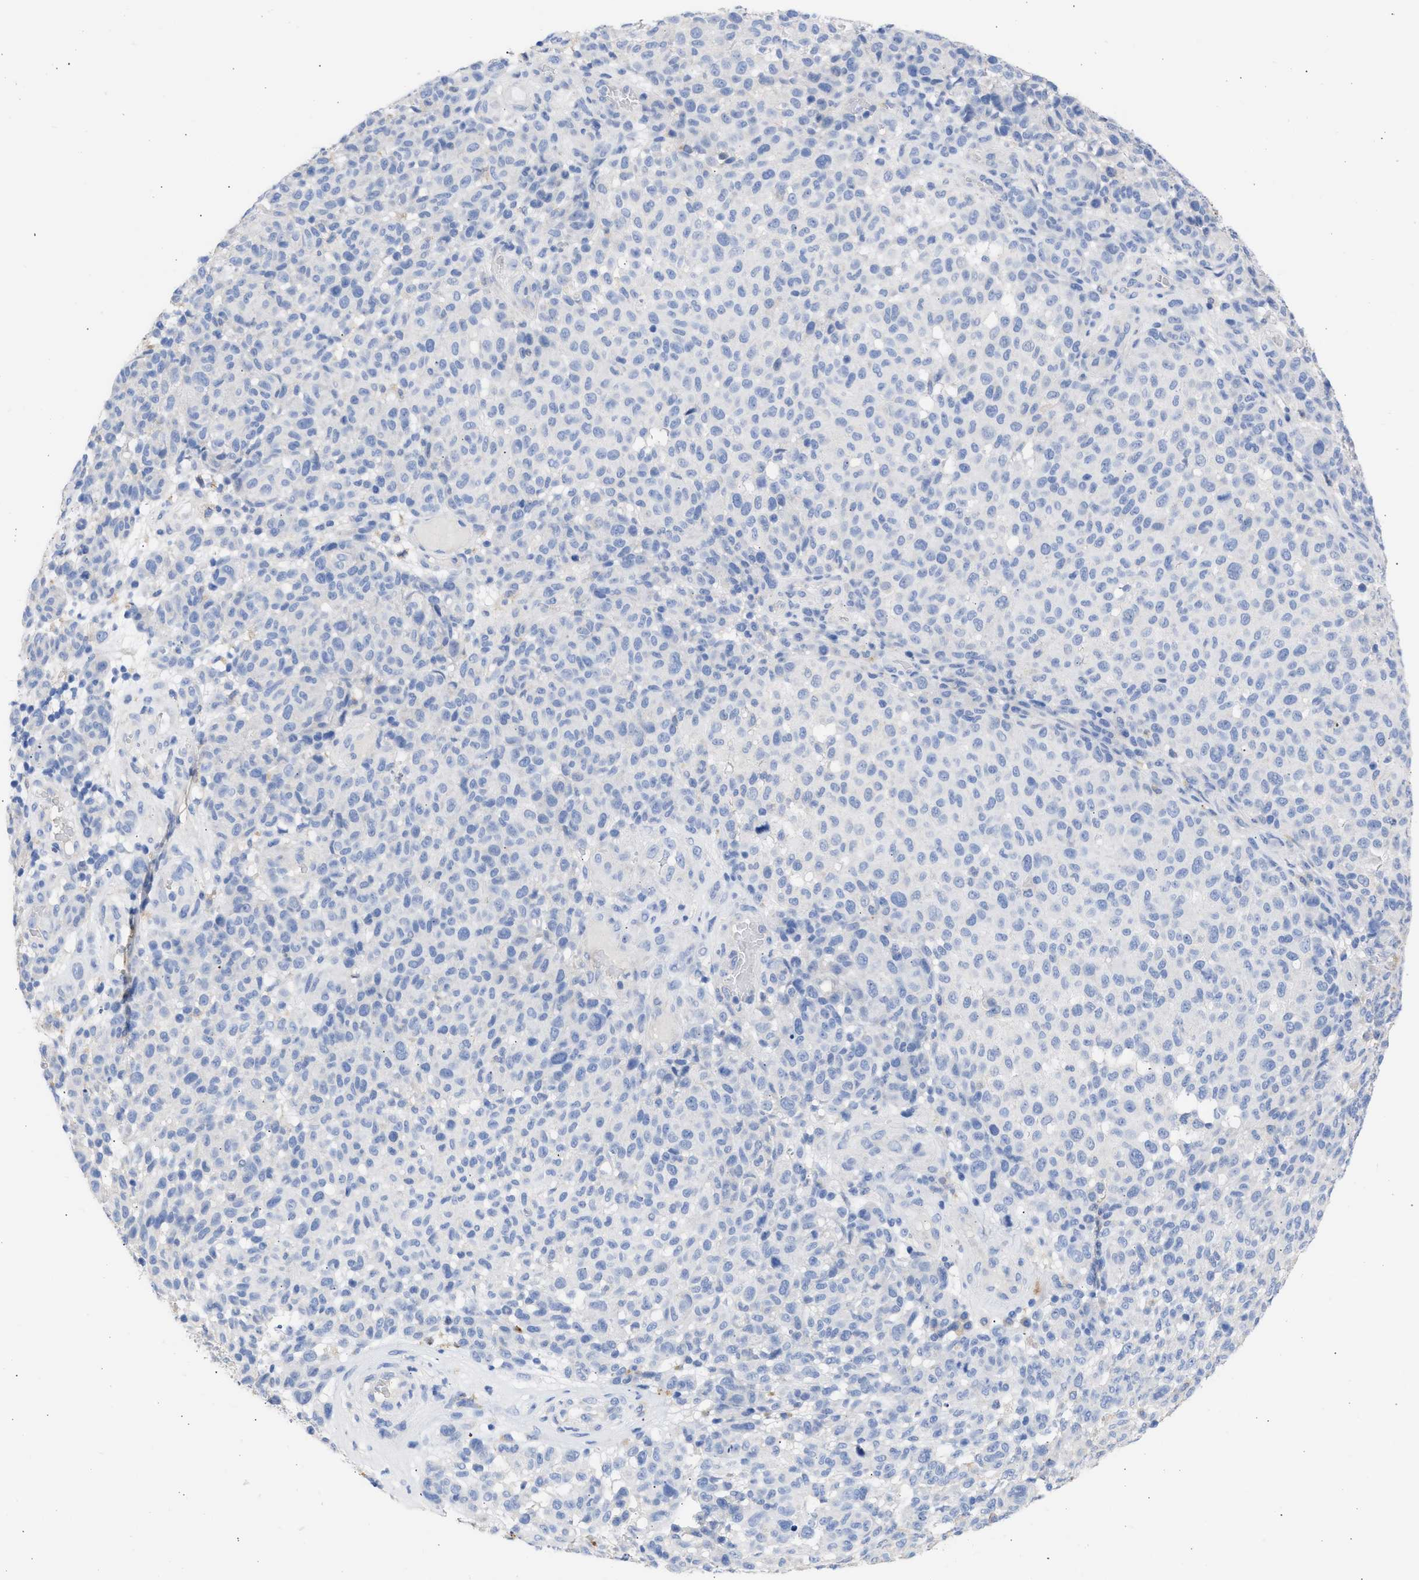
{"staining": {"intensity": "negative", "quantity": "none", "location": "none"}, "tissue": "melanoma", "cell_type": "Tumor cells", "image_type": "cancer", "snomed": [{"axis": "morphology", "description": "Malignant melanoma, NOS"}, {"axis": "topography", "description": "Skin"}], "caption": "Human melanoma stained for a protein using immunohistochemistry (IHC) displays no staining in tumor cells.", "gene": "RSPH1", "patient": {"sex": "male", "age": 59}}